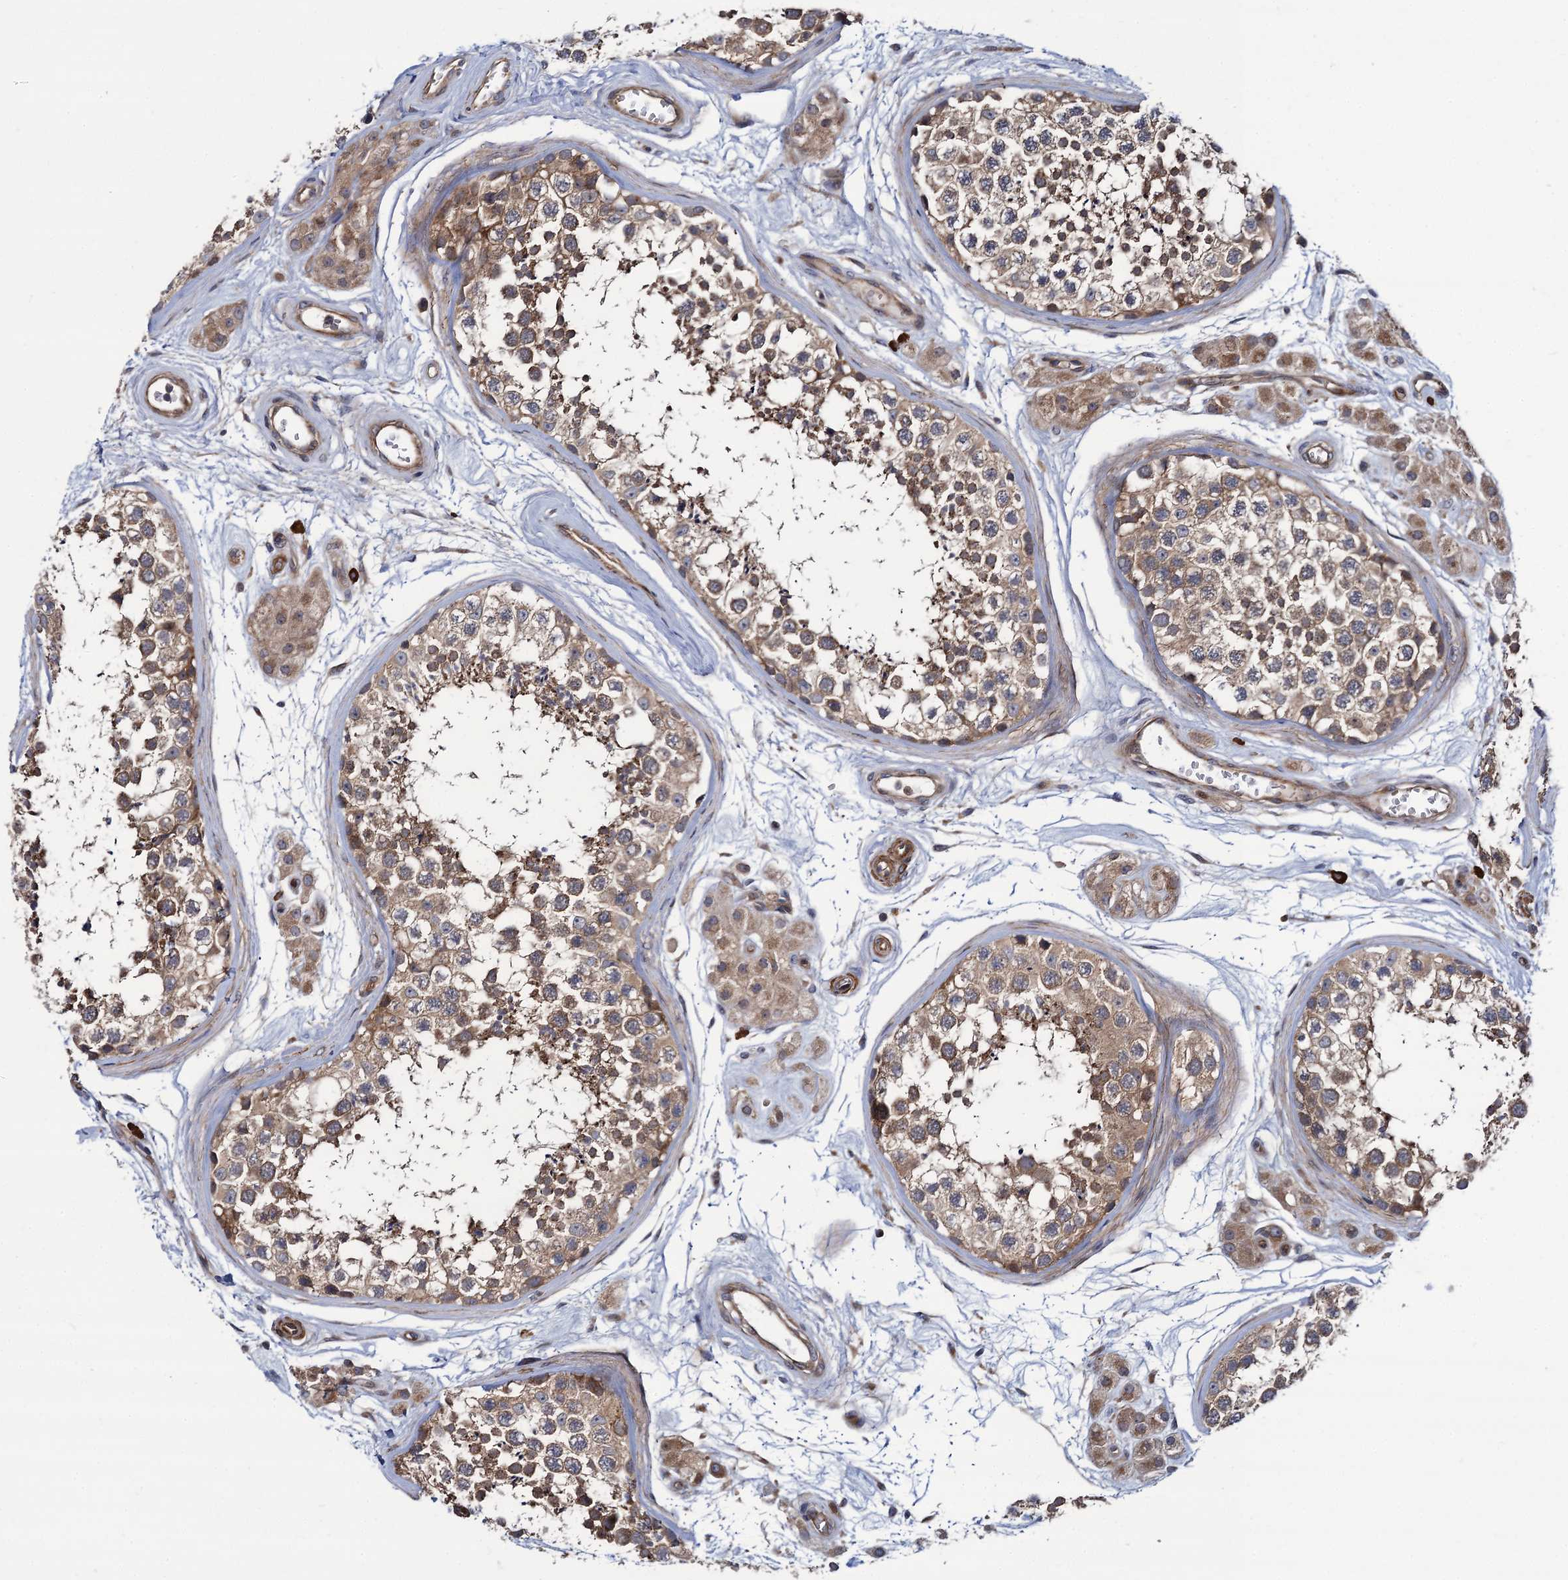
{"staining": {"intensity": "moderate", "quantity": "25%-75%", "location": "cytoplasmic/membranous"}, "tissue": "testis", "cell_type": "Cells in seminiferous ducts", "image_type": "normal", "snomed": [{"axis": "morphology", "description": "Normal tissue, NOS"}, {"axis": "topography", "description": "Testis"}], "caption": "Cells in seminiferous ducts demonstrate moderate cytoplasmic/membranous positivity in about 25%-75% of cells in benign testis. The protein of interest is shown in brown color, while the nuclei are stained blue.", "gene": "KXD1", "patient": {"sex": "male", "age": 56}}